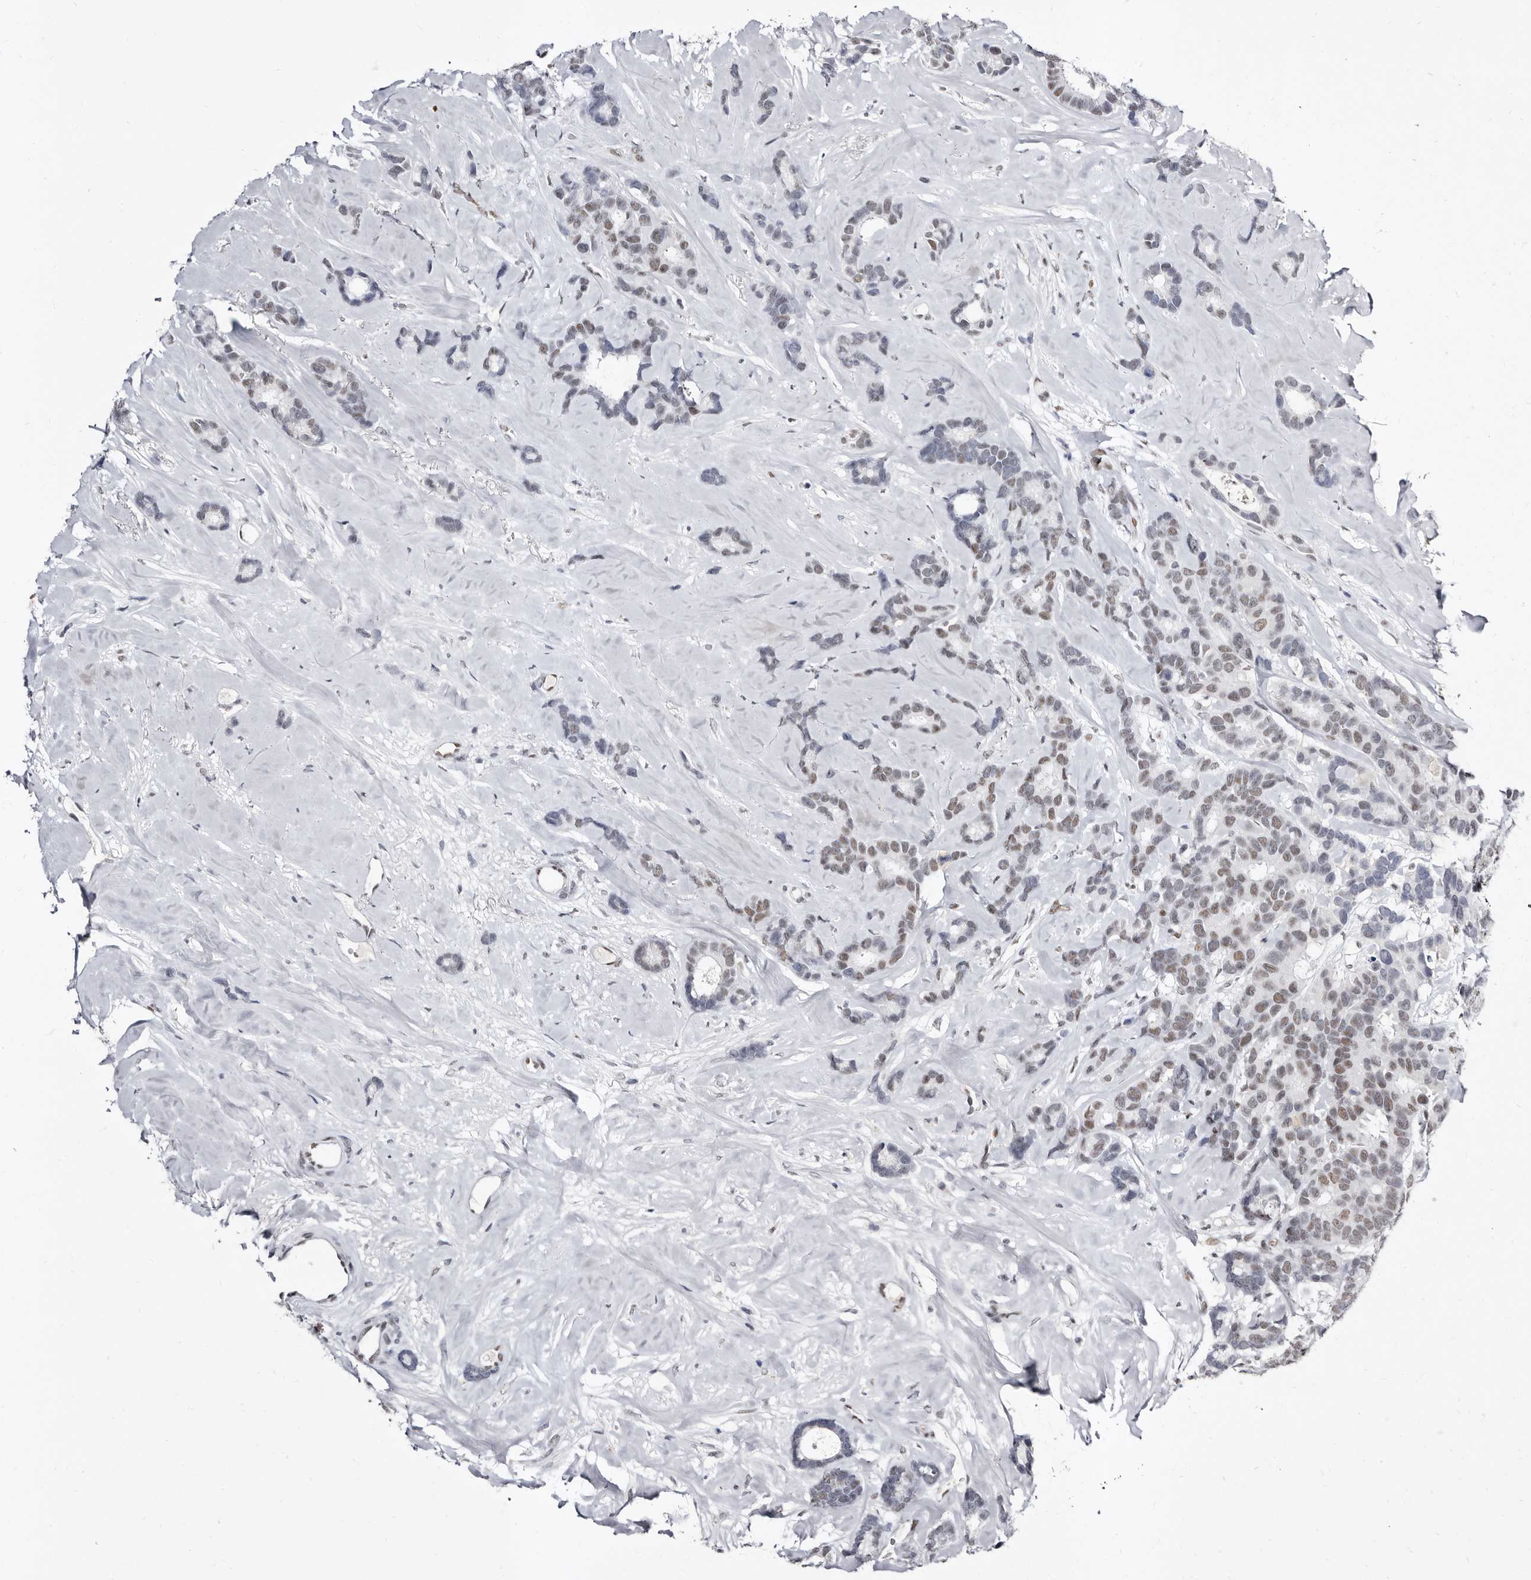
{"staining": {"intensity": "weak", "quantity": "25%-75%", "location": "nuclear"}, "tissue": "breast cancer", "cell_type": "Tumor cells", "image_type": "cancer", "snomed": [{"axis": "morphology", "description": "Duct carcinoma"}, {"axis": "topography", "description": "Breast"}], "caption": "There is low levels of weak nuclear positivity in tumor cells of breast invasive ductal carcinoma, as demonstrated by immunohistochemical staining (brown color).", "gene": "ZNF326", "patient": {"sex": "female", "age": 87}}